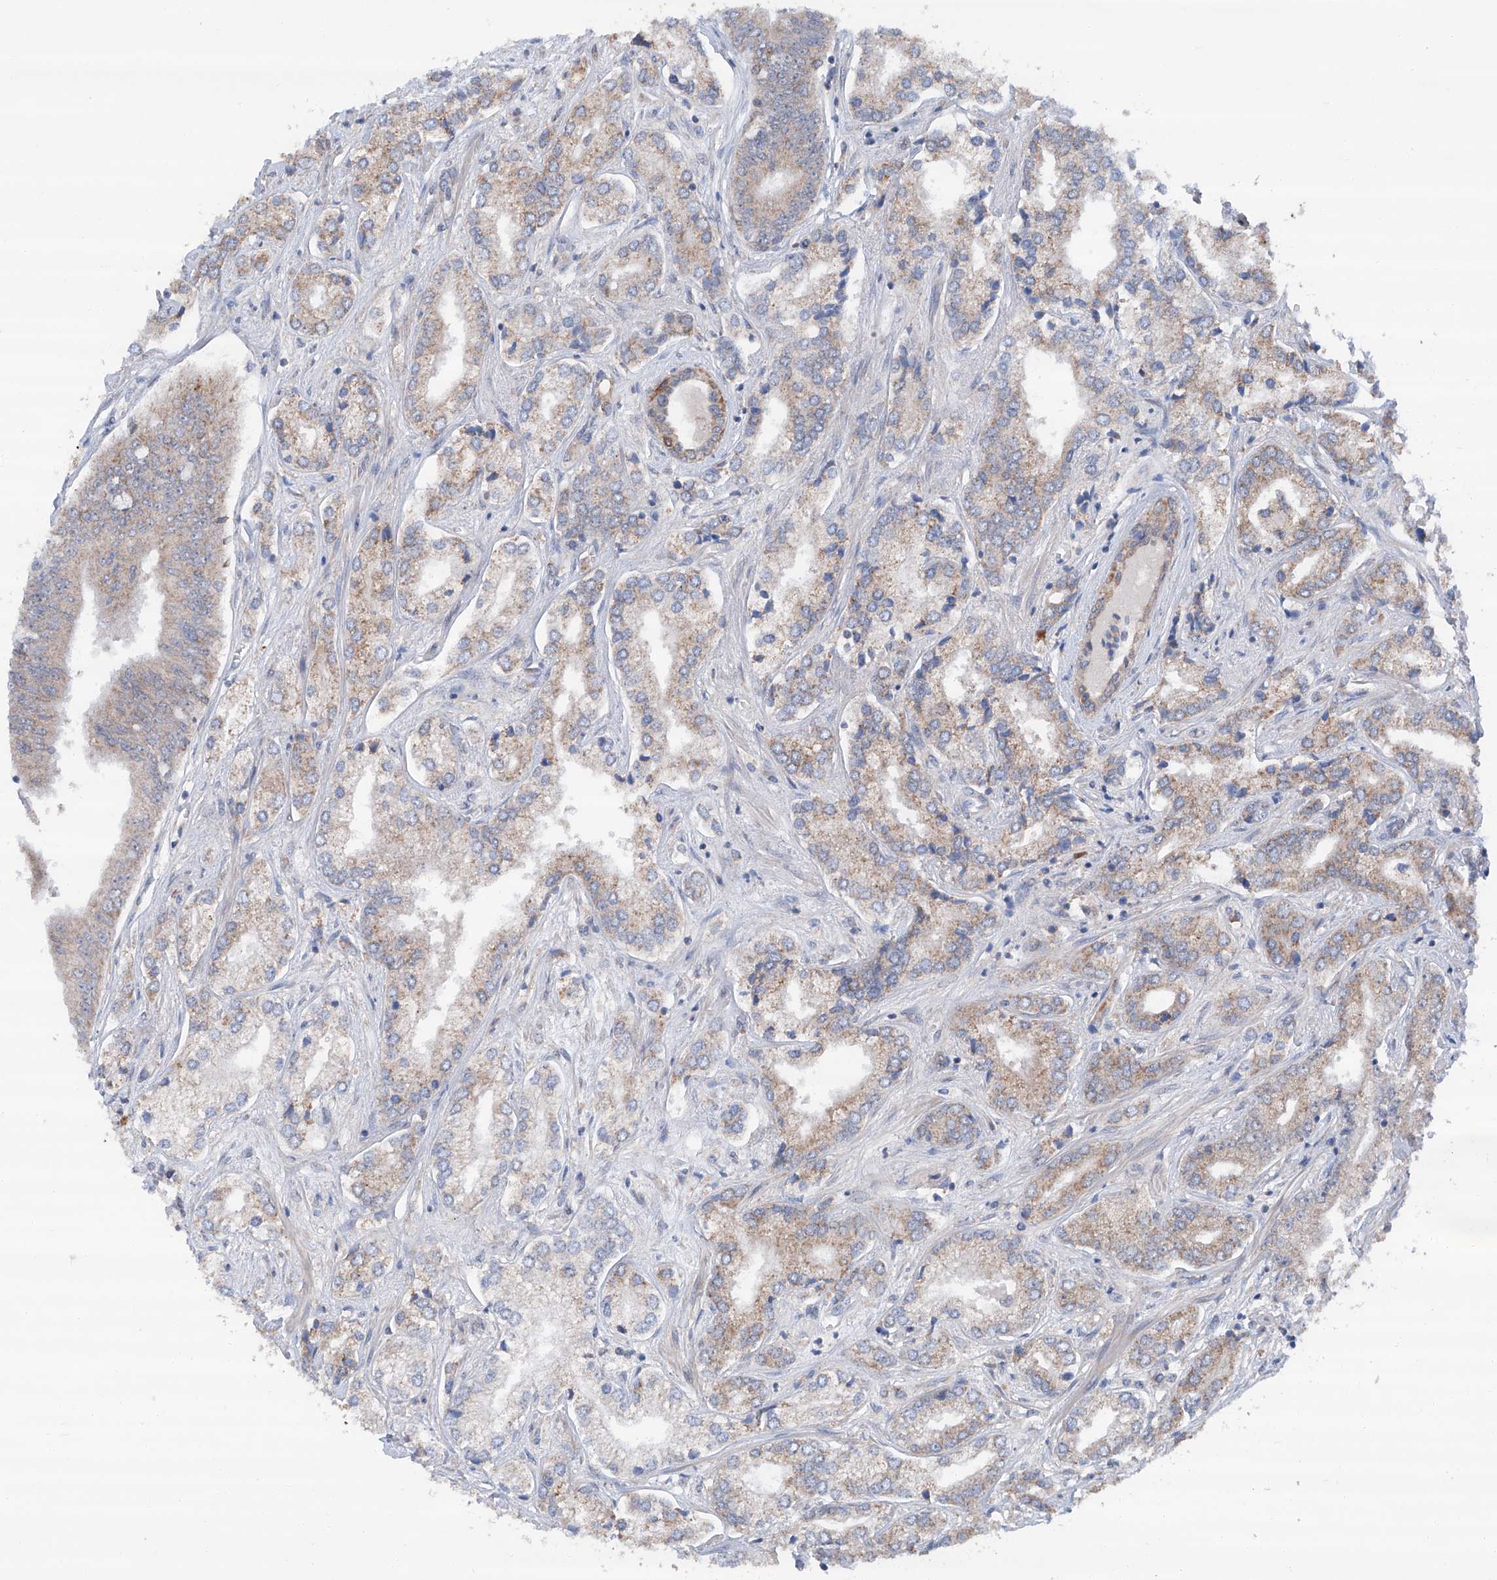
{"staining": {"intensity": "moderate", "quantity": ">75%", "location": "cytoplasmic/membranous"}, "tissue": "prostate cancer", "cell_type": "Tumor cells", "image_type": "cancer", "snomed": [{"axis": "morphology", "description": "Adenocarcinoma, High grade"}, {"axis": "topography", "description": "Prostate"}], "caption": "Immunohistochemical staining of human prostate cancer (adenocarcinoma (high-grade)) displays medium levels of moderate cytoplasmic/membranous staining in about >75% of tumor cells. The protein of interest is stained brown, and the nuclei are stained in blue (DAB IHC with brightfield microscopy, high magnification).", "gene": "SIX4", "patient": {"sex": "male", "age": 66}}